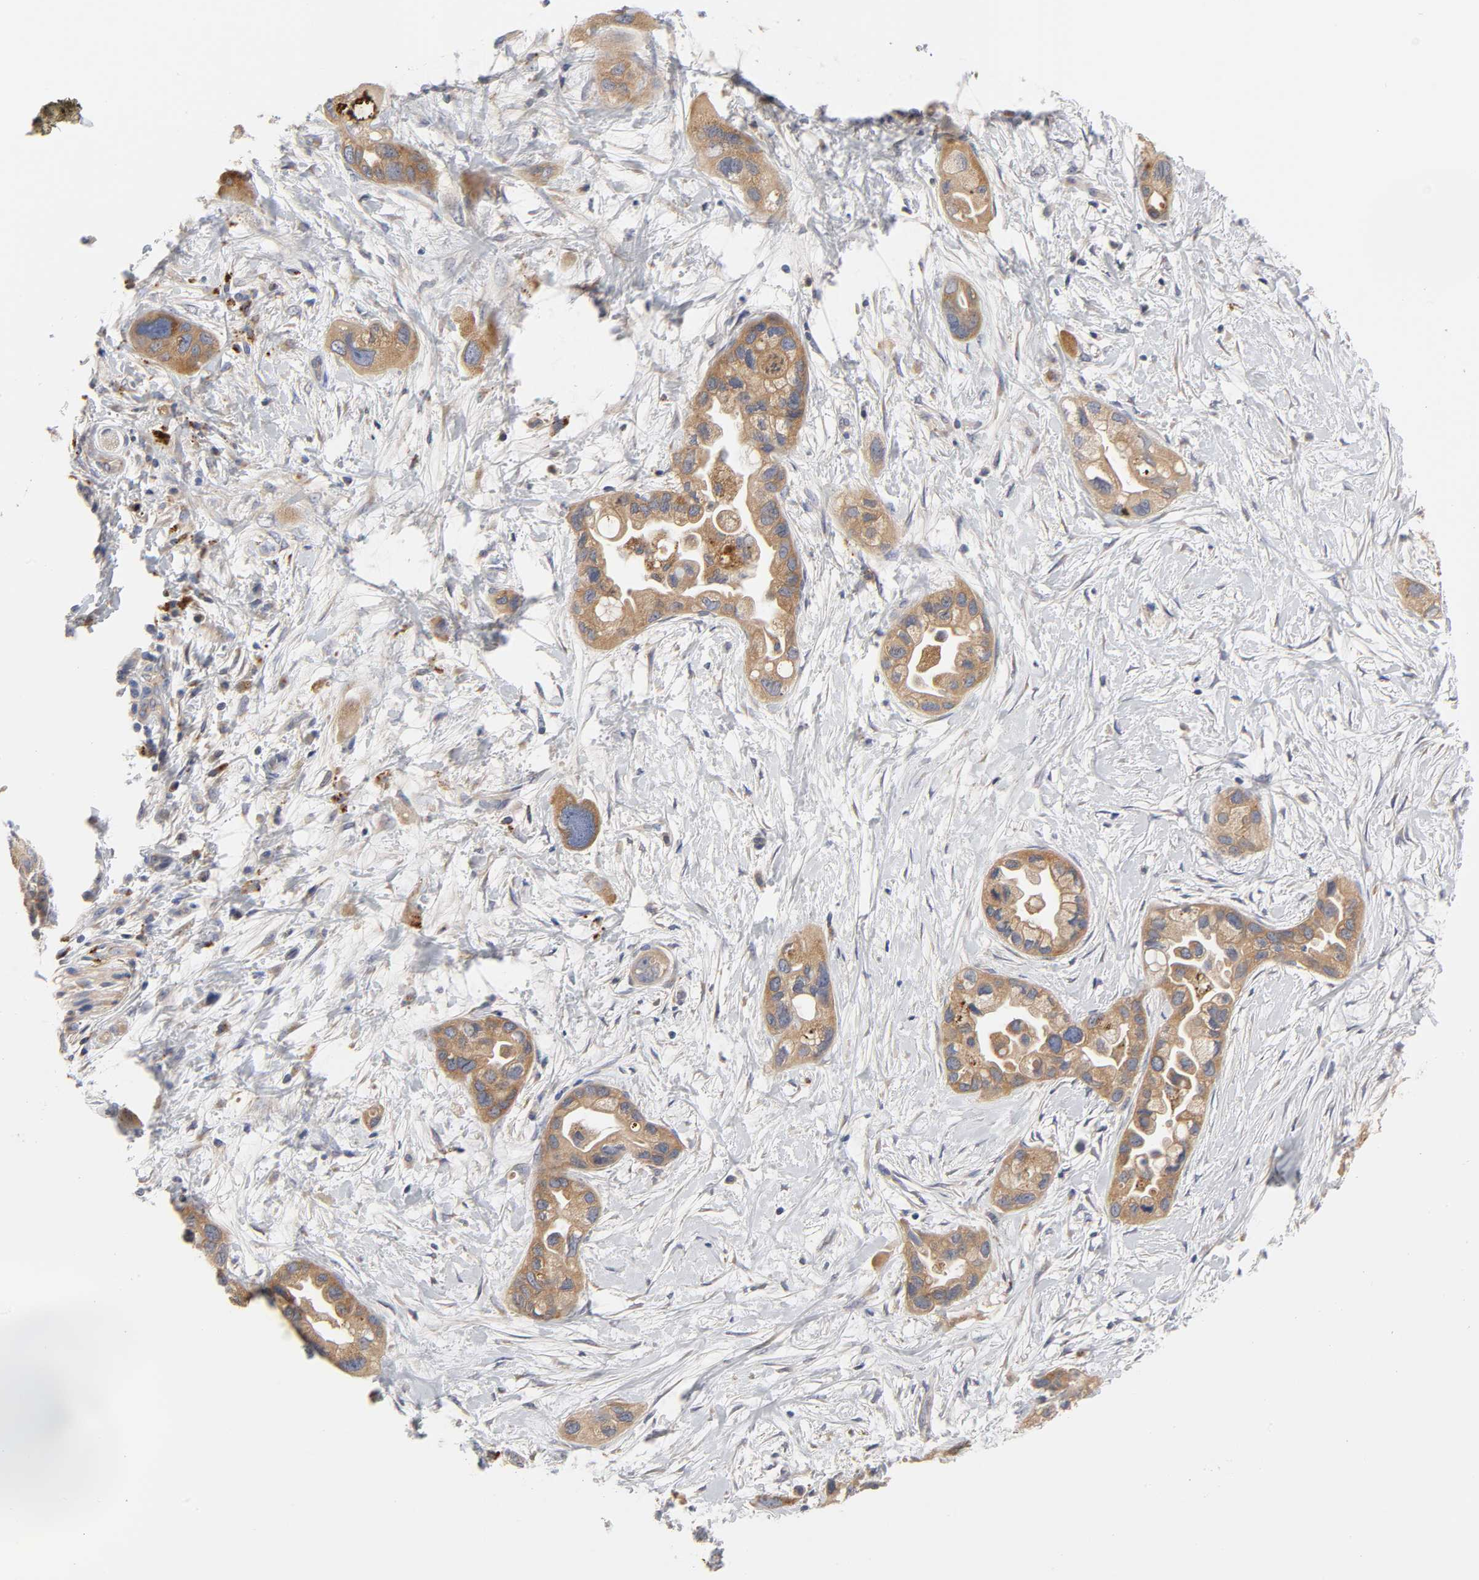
{"staining": {"intensity": "moderate", "quantity": ">75%", "location": "cytoplasmic/membranous"}, "tissue": "pancreatic cancer", "cell_type": "Tumor cells", "image_type": "cancer", "snomed": [{"axis": "morphology", "description": "Adenocarcinoma, NOS"}, {"axis": "topography", "description": "Pancreas"}], "caption": "Pancreatic cancer tissue shows moderate cytoplasmic/membranous staining in about >75% of tumor cells", "gene": "C17orf75", "patient": {"sex": "female", "age": 77}}